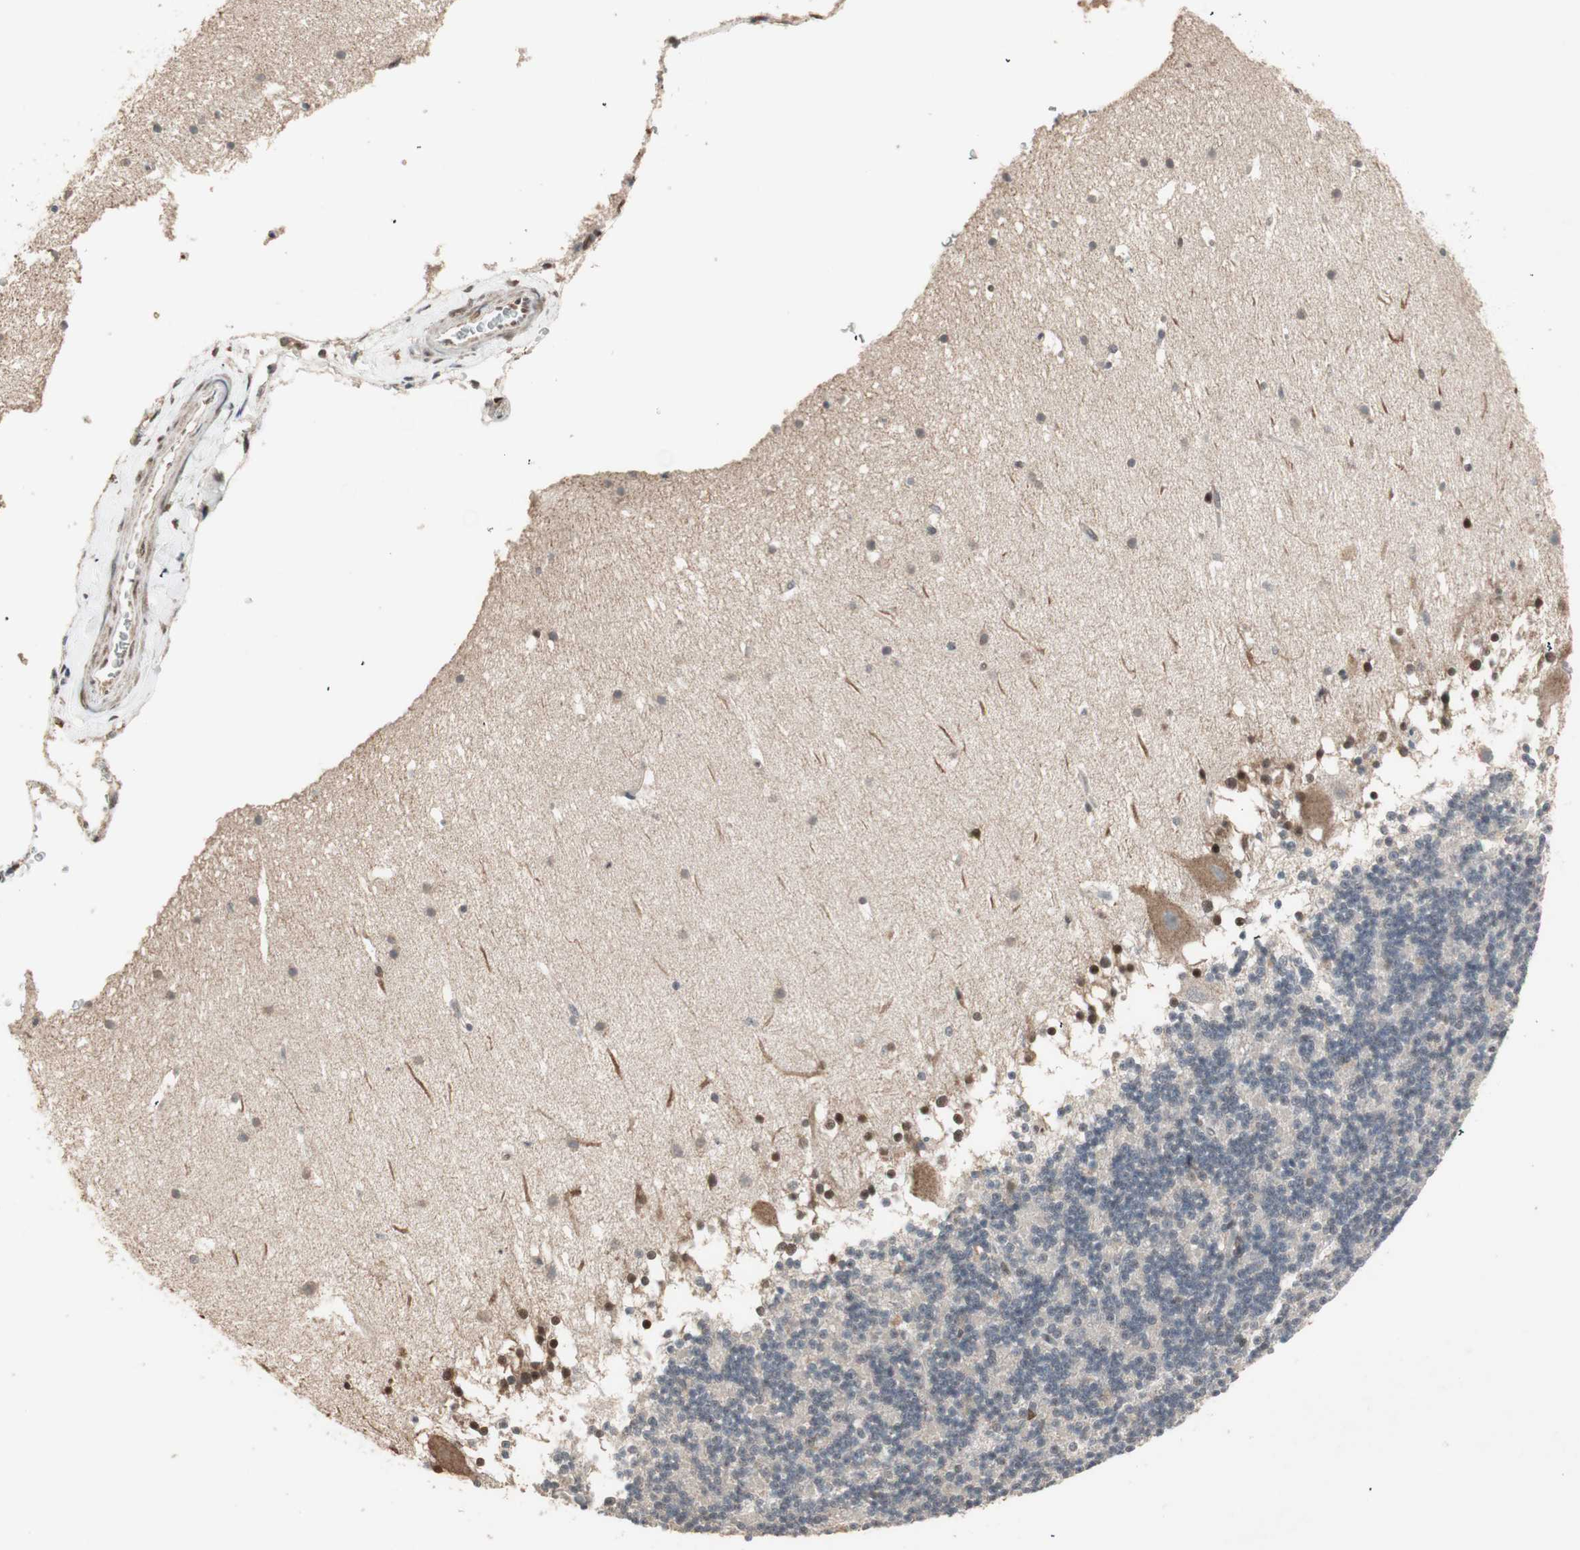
{"staining": {"intensity": "strong", "quantity": "<25%", "location": "nuclear"}, "tissue": "cerebellum", "cell_type": "Cells in granular layer", "image_type": "normal", "snomed": [{"axis": "morphology", "description": "Normal tissue, NOS"}, {"axis": "topography", "description": "Cerebellum"}], "caption": "A high-resolution image shows immunohistochemistry (IHC) staining of normal cerebellum, which shows strong nuclear staining in approximately <25% of cells in granular layer. (DAB = brown stain, brightfield microscopy at high magnification).", "gene": "ZHX2", "patient": {"sex": "female", "age": 19}}